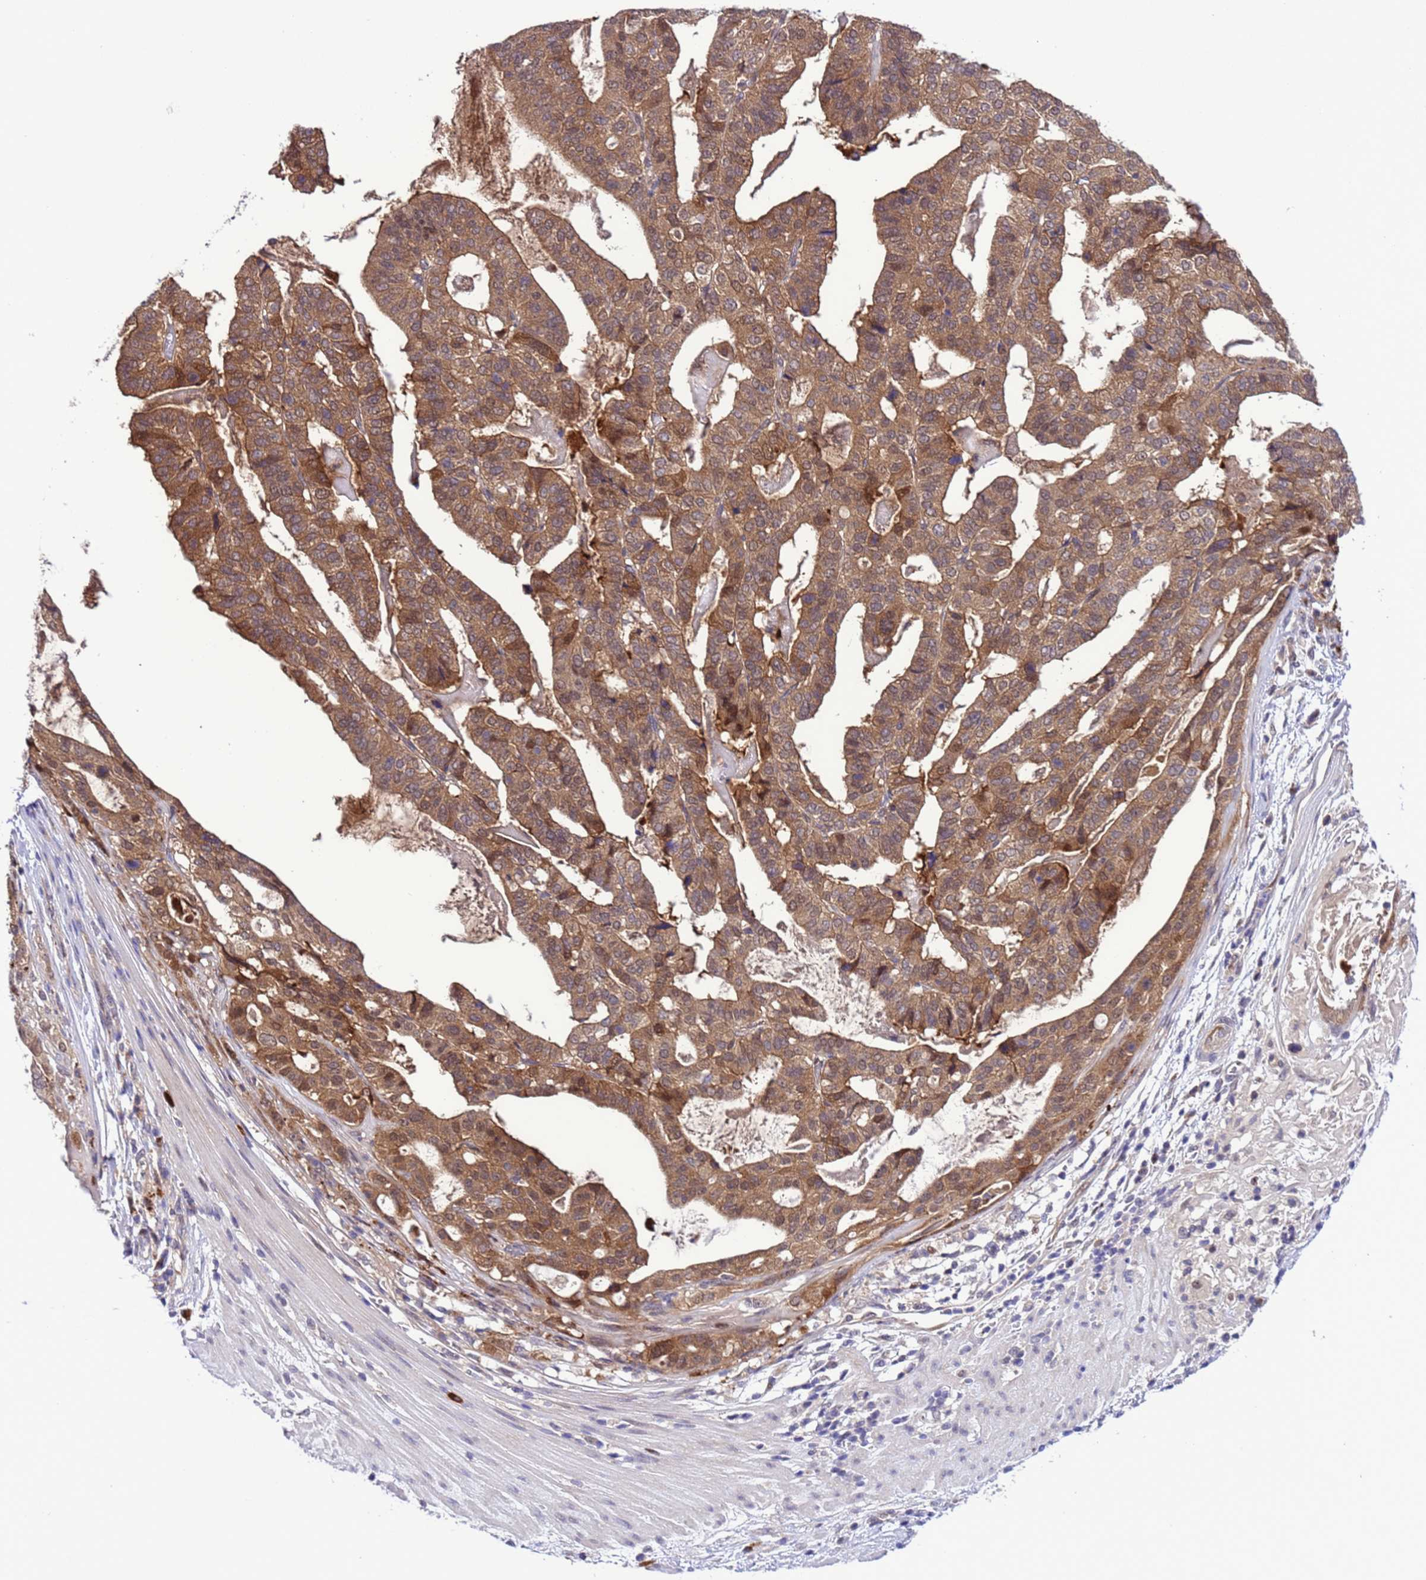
{"staining": {"intensity": "moderate", "quantity": ">75%", "location": "cytoplasmic/membranous"}, "tissue": "stomach cancer", "cell_type": "Tumor cells", "image_type": "cancer", "snomed": [{"axis": "morphology", "description": "Adenocarcinoma, NOS"}, {"axis": "topography", "description": "Stomach"}], "caption": "The image reveals a brown stain indicating the presence of a protein in the cytoplasmic/membranous of tumor cells in stomach cancer. The staining is performed using DAB (3,3'-diaminobenzidine) brown chromogen to label protein expression. The nuclei are counter-stained blue using hematoxylin.", "gene": "RASD1", "patient": {"sex": "male", "age": 48}}